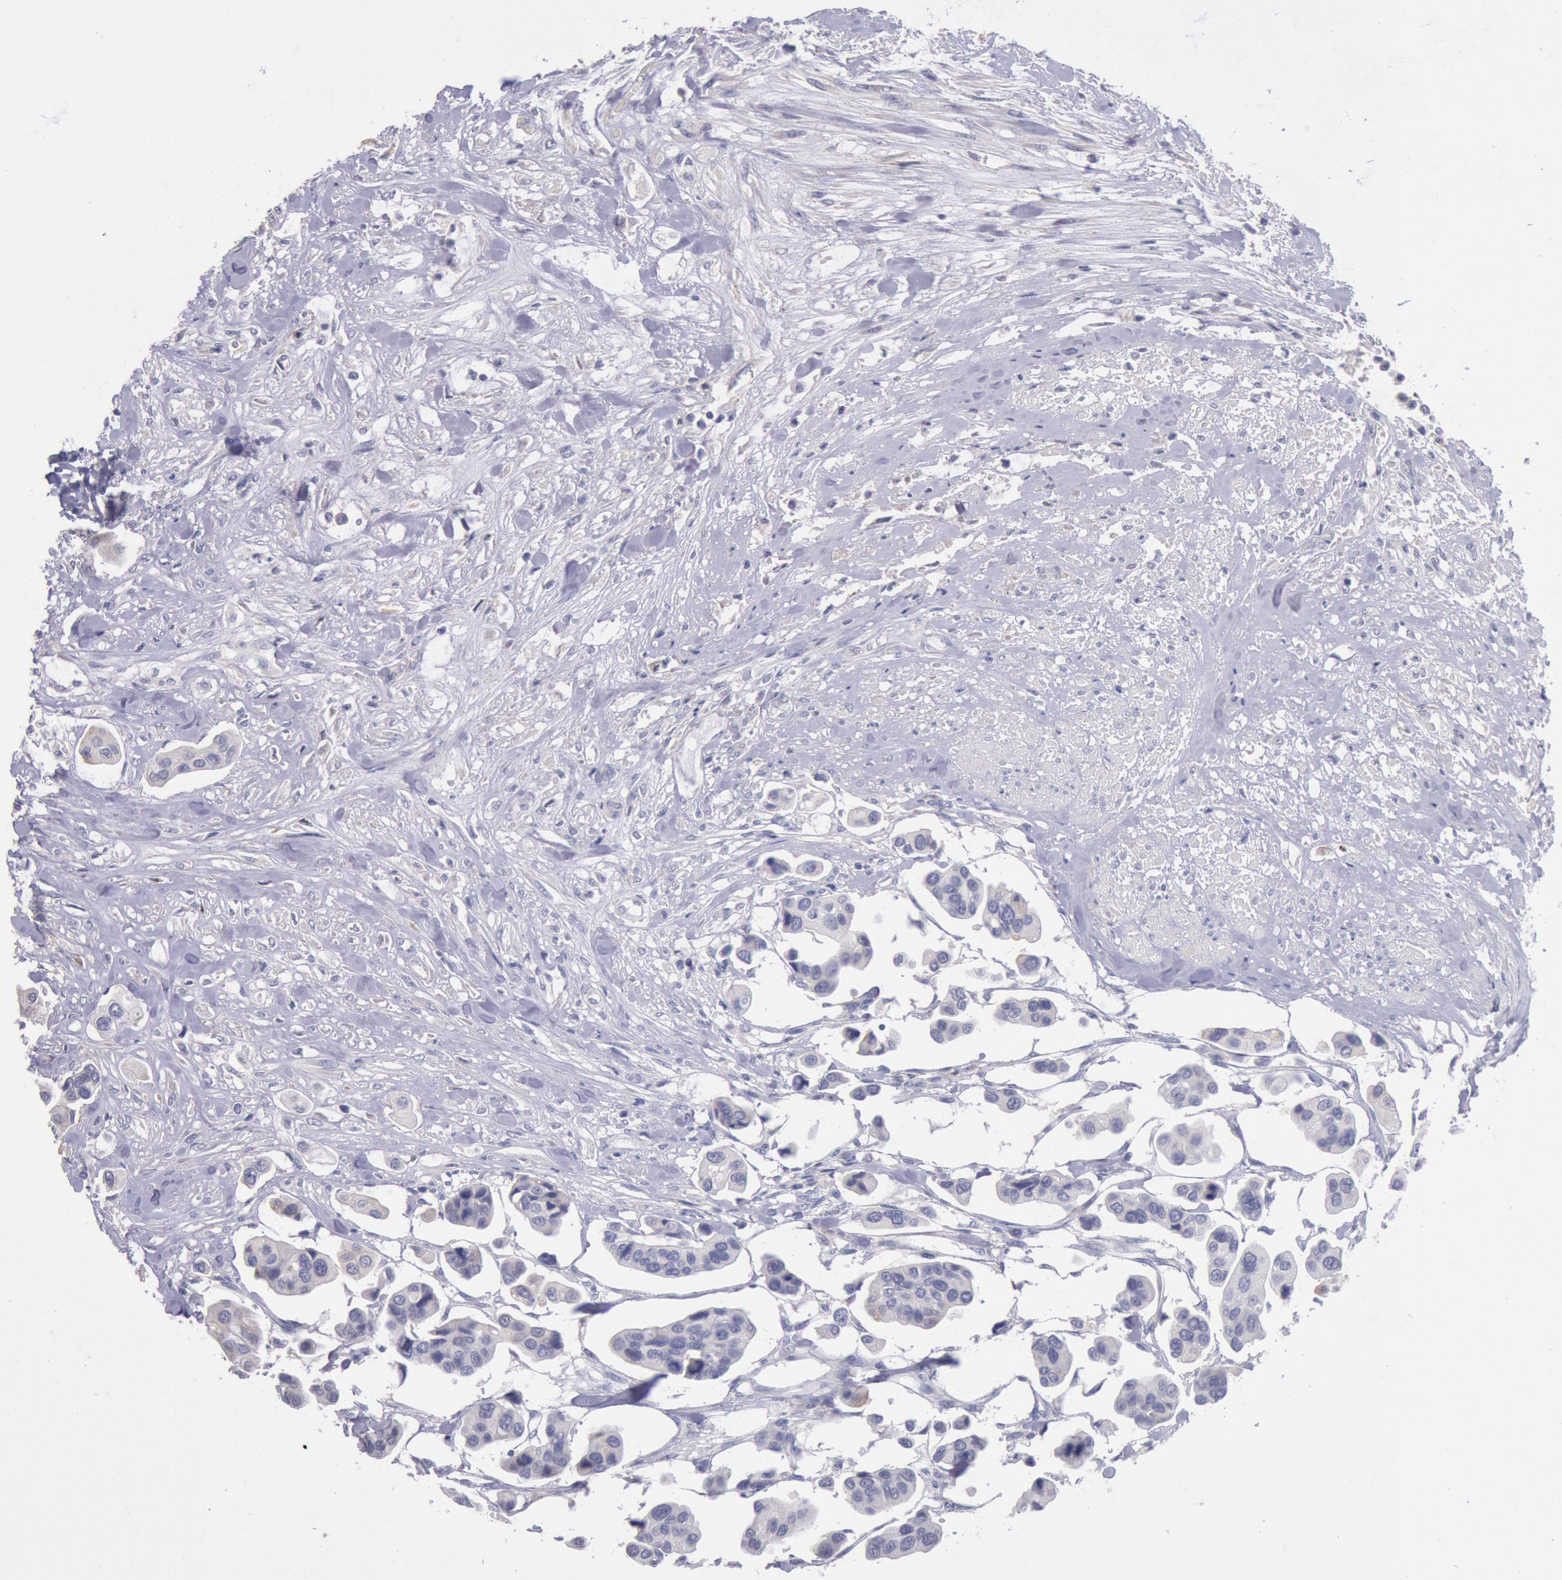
{"staining": {"intensity": "negative", "quantity": "none", "location": "none"}, "tissue": "urothelial cancer", "cell_type": "Tumor cells", "image_type": "cancer", "snomed": [{"axis": "morphology", "description": "Adenocarcinoma, NOS"}, {"axis": "topography", "description": "Urinary bladder"}], "caption": "The micrograph displays no staining of tumor cells in urothelial cancer. (Immunohistochemistry (ihc), brightfield microscopy, high magnification).", "gene": "GAL3ST1", "patient": {"sex": "male", "age": 61}}